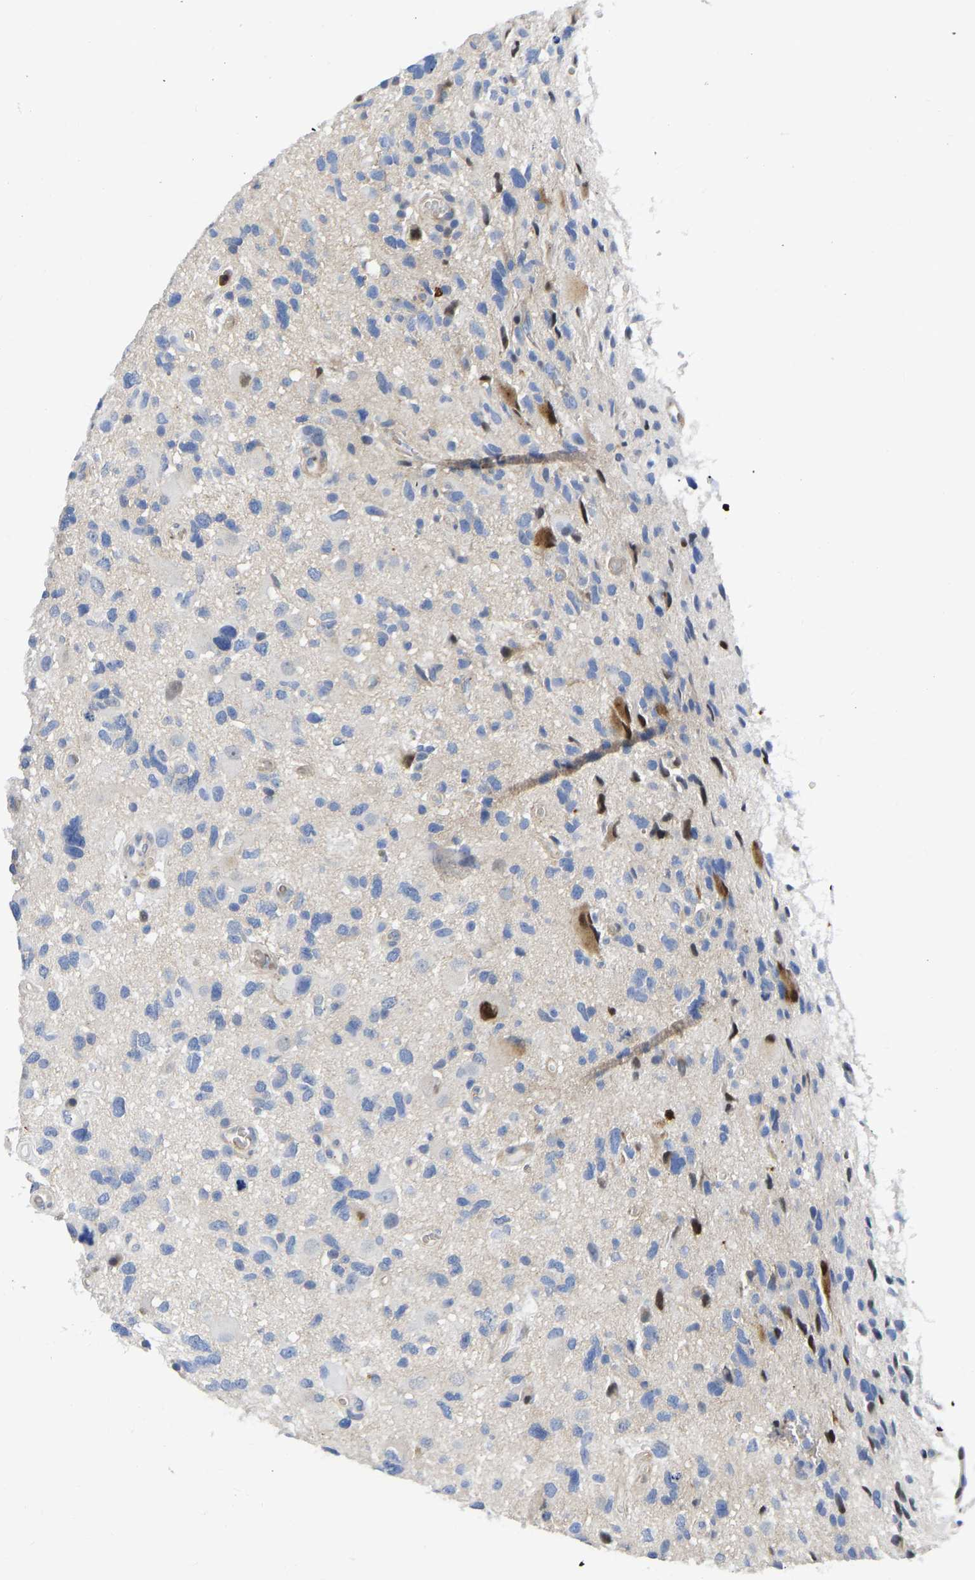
{"staining": {"intensity": "moderate", "quantity": "<25%", "location": "nuclear"}, "tissue": "glioma", "cell_type": "Tumor cells", "image_type": "cancer", "snomed": [{"axis": "morphology", "description": "Glioma, malignant, High grade"}, {"axis": "topography", "description": "Brain"}], "caption": "High-power microscopy captured an immunohistochemistry (IHC) image of high-grade glioma (malignant), revealing moderate nuclear expression in approximately <25% of tumor cells.", "gene": "HDAC5", "patient": {"sex": "male", "age": 33}}